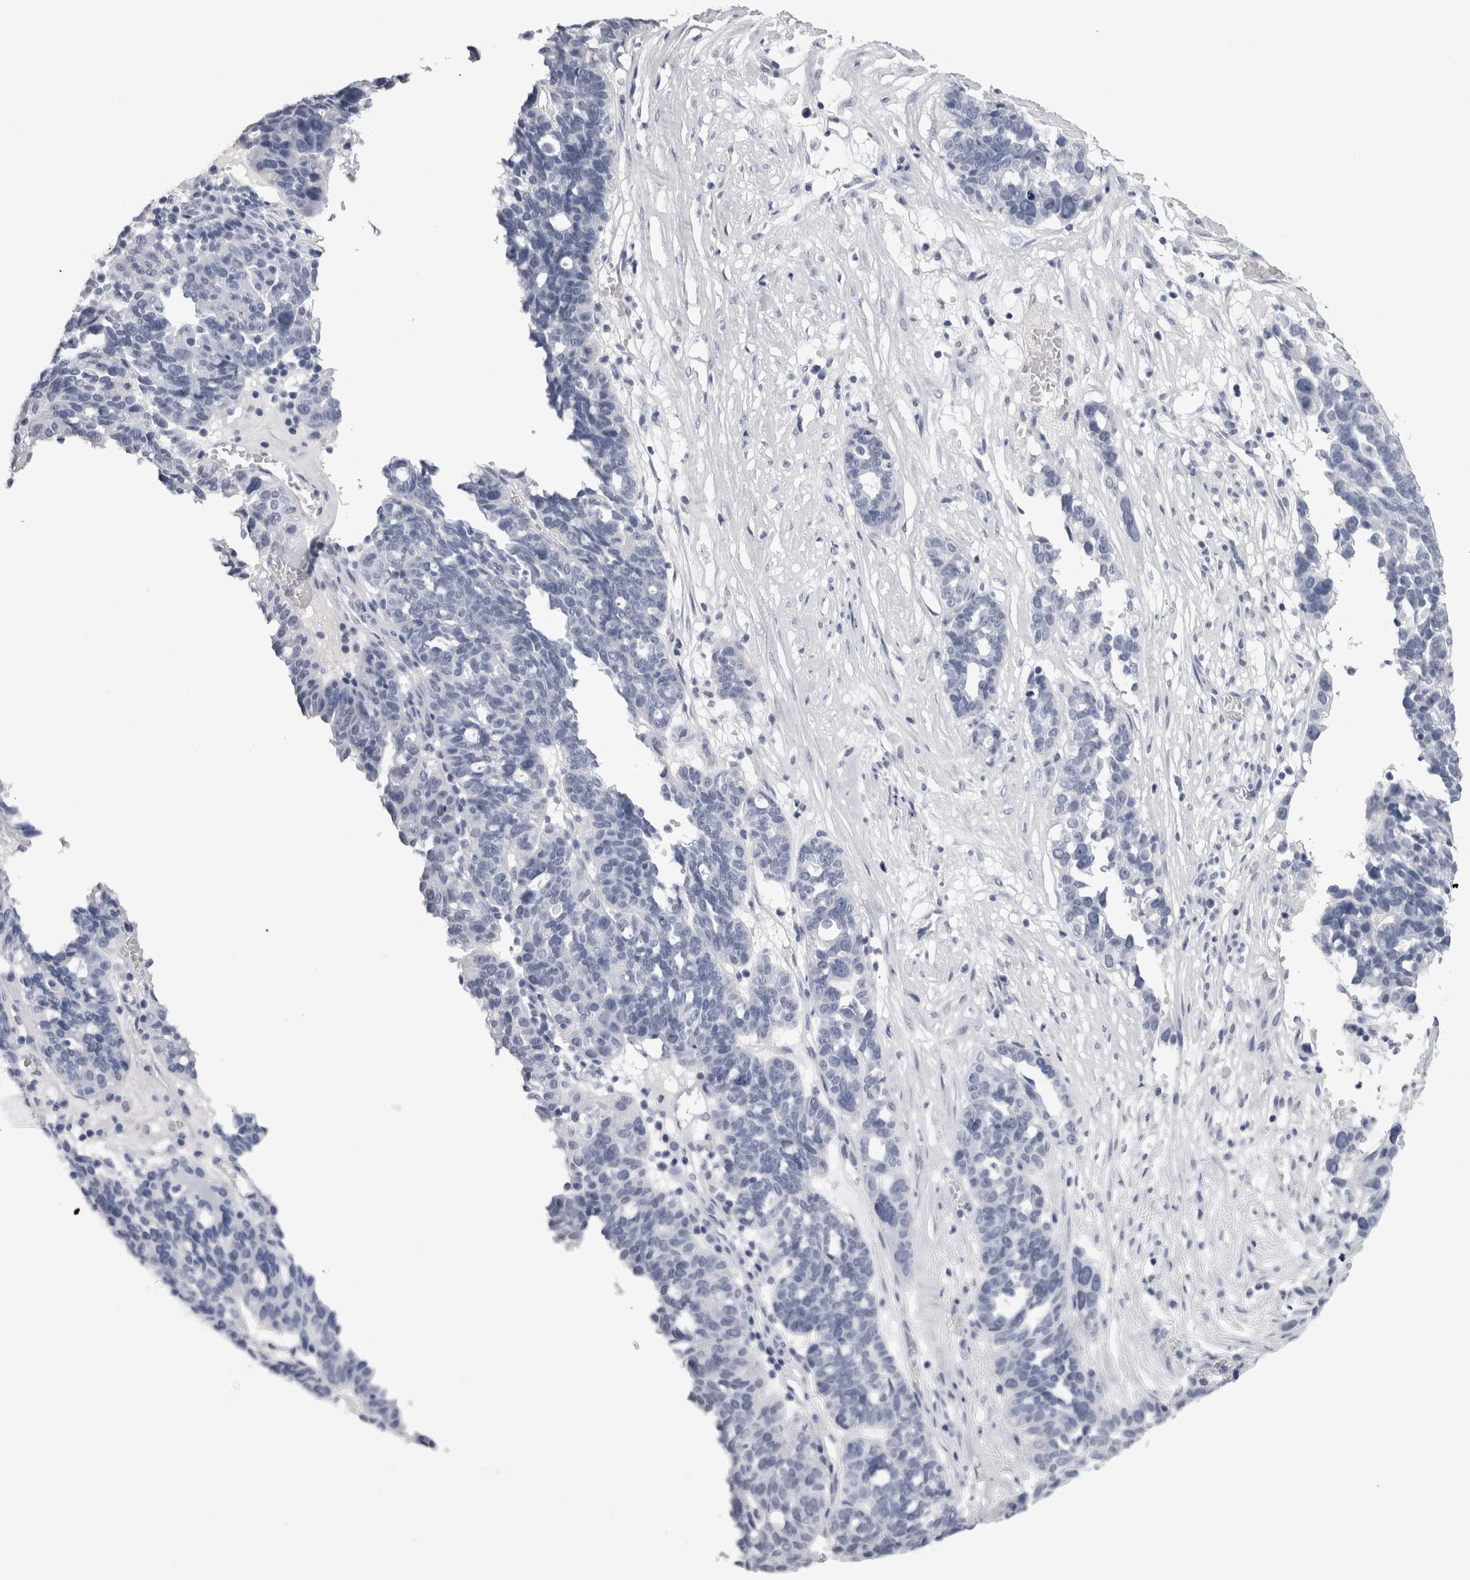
{"staining": {"intensity": "negative", "quantity": "none", "location": "none"}, "tissue": "ovarian cancer", "cell_type": "Tumor cells", "image_type": "cancer", "snomed": [{"axis": "morphology", "description": "Cystadenocarcinoma, serous, NOS"}, {"axis": "topography", "description": "Ovary"}], "caption": "Tumor cells show no significant positivity in serous cystadenocarcinoma (ovarian). (Stains: DAB immunohistochemistry (IHC) with hematoxylin counter stain, Microscopy: brightfield microscopy at high magnification).", "gene": "AFMID", "patient": {"sex": "female", "age": 59}}